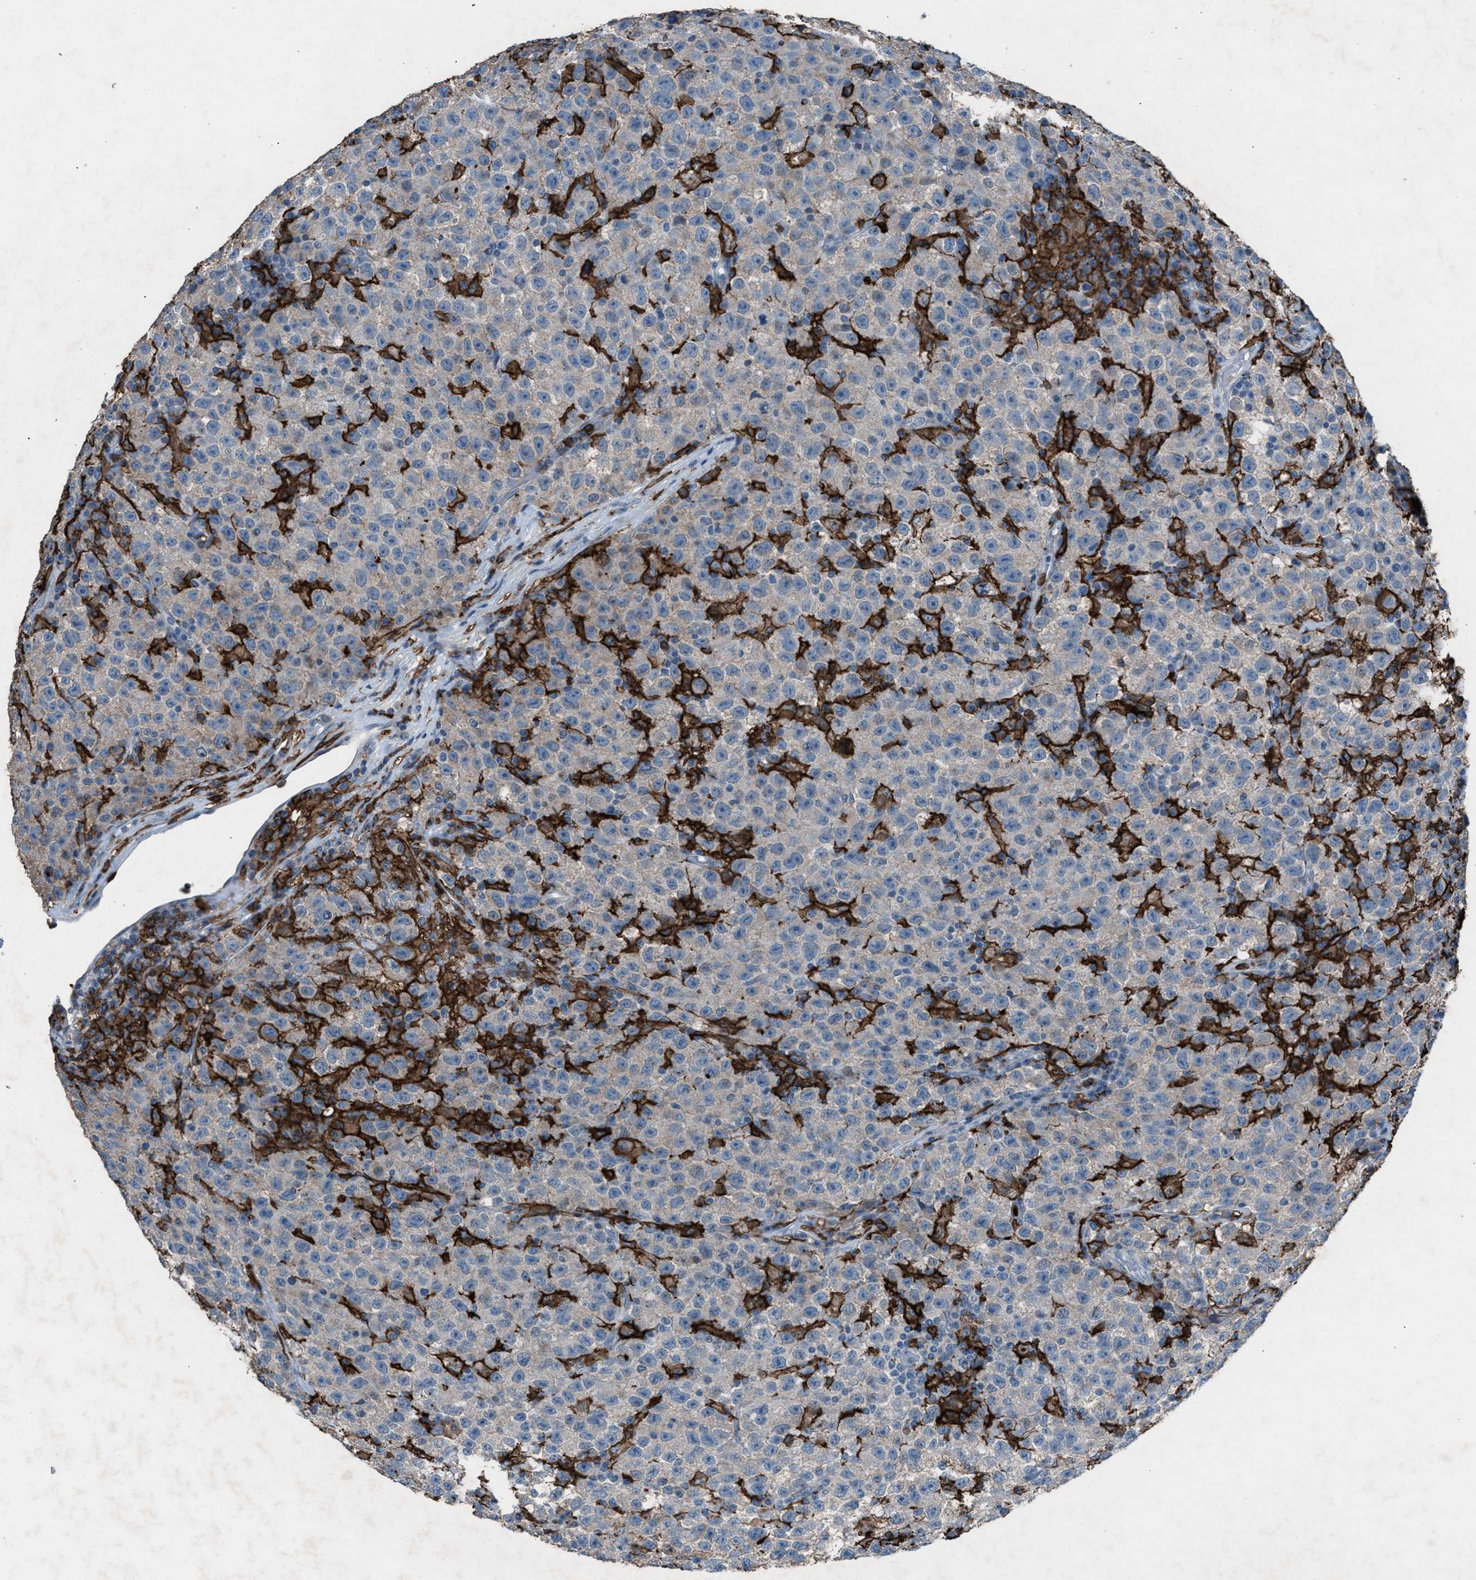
{"staining": {"intensity": "negative", "quantity": "none", "location": "none"}, "tissue": "testis cancer", "cell_type": "Tumor cells", "image_type": "cancer", "snomed": [{"axis": "morphology", "description": "Seminoma, NOS"}, {"axis": "topography", "description": "Testis"}], "caption": "Seminoma (testis) was stained to show a protein in brown. There is no significant positivity in tumor cells.", "gene": "FCER1G", "patient": {"sex": "male", "age": 22}}